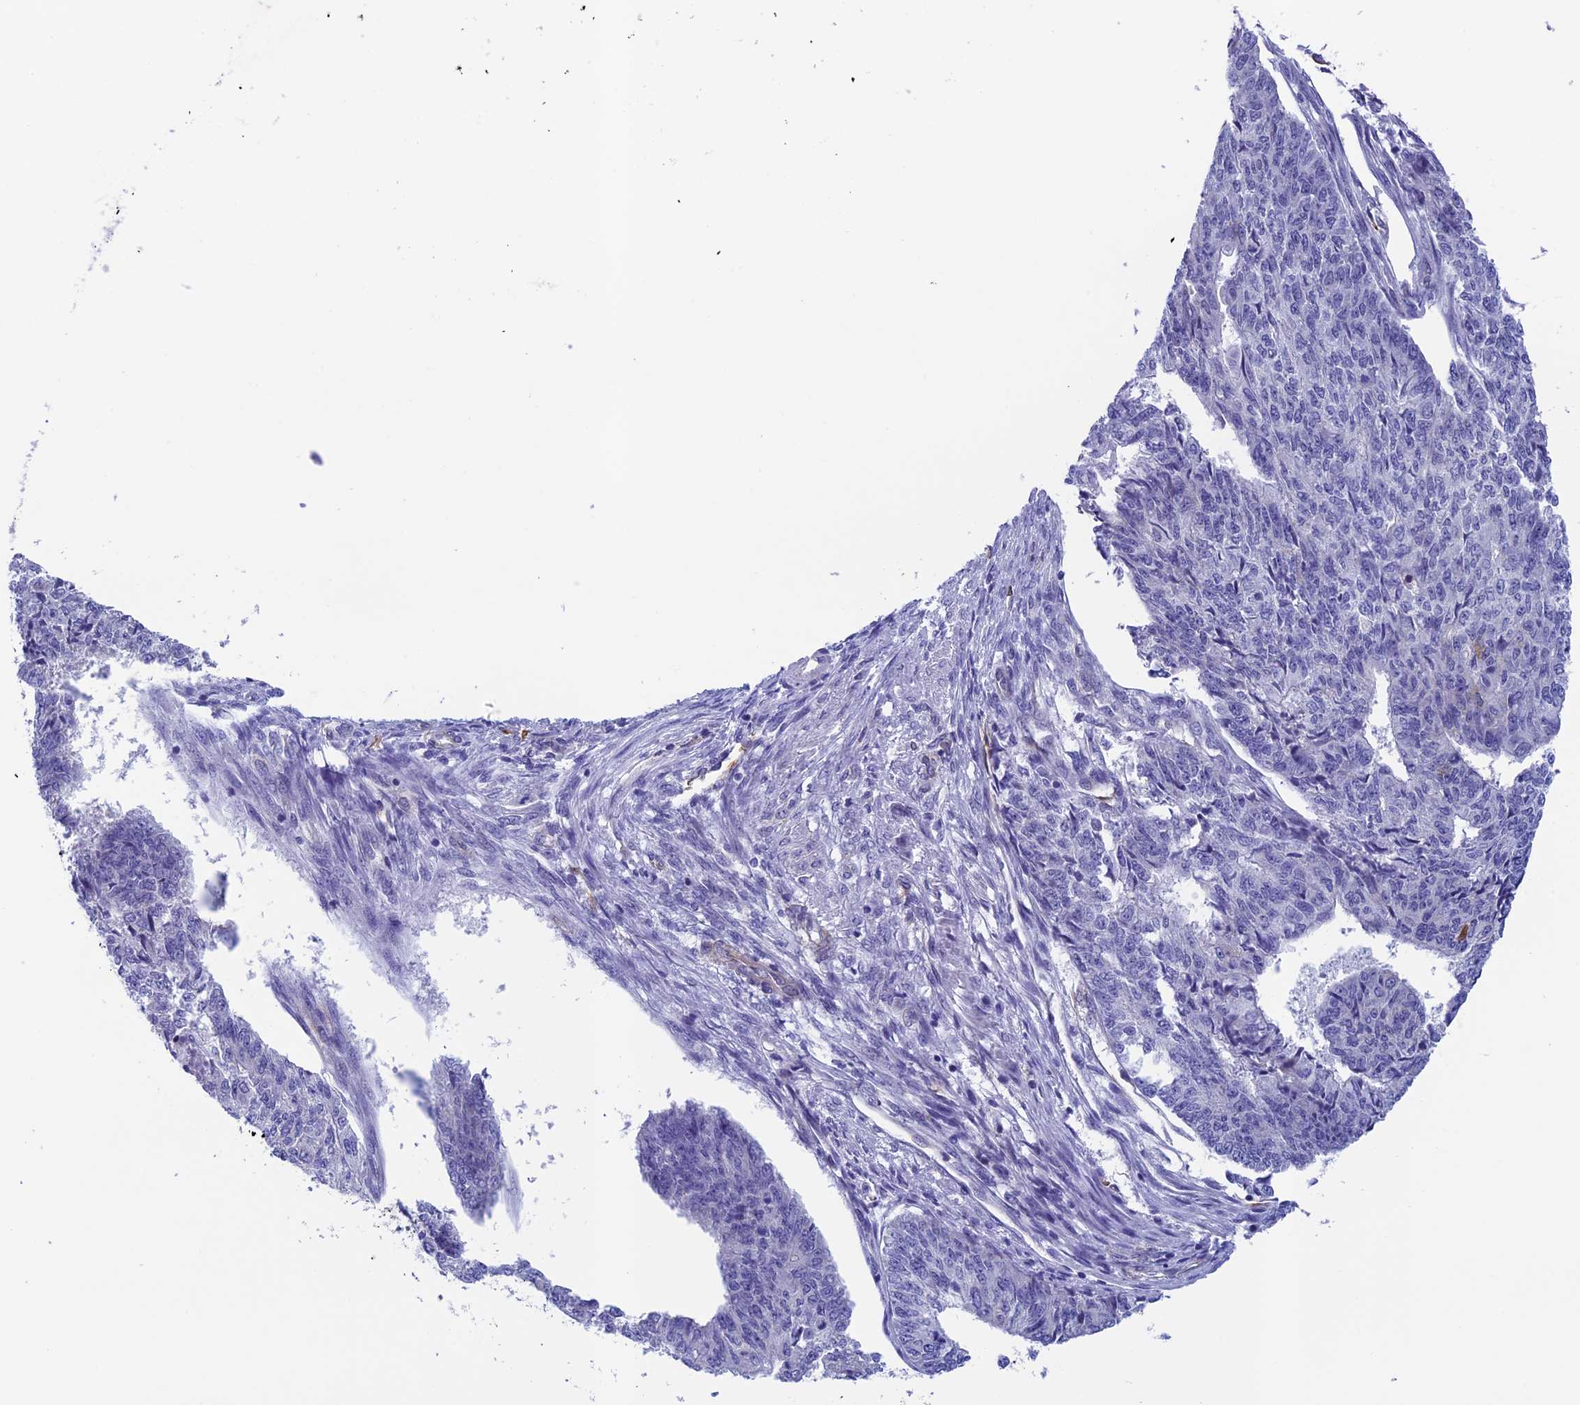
{"staining": {"intensity": "negative", "quantity": "none", "location": "none"}, "tissue": "endometrial cancer", "cell_type": "Tumor cells", "image_type": "cancer", "snomed": [{"axis": "morphology", "description": "Adenocarcinoma, NOS"}, {"axis": "topography", "description": "Endometrium"}], "caption": "The image exhibits no staining of tumor cells in endometrial cancer.", "gene": "INSYN1", "patient": {"sex": "female", "age": 32}}